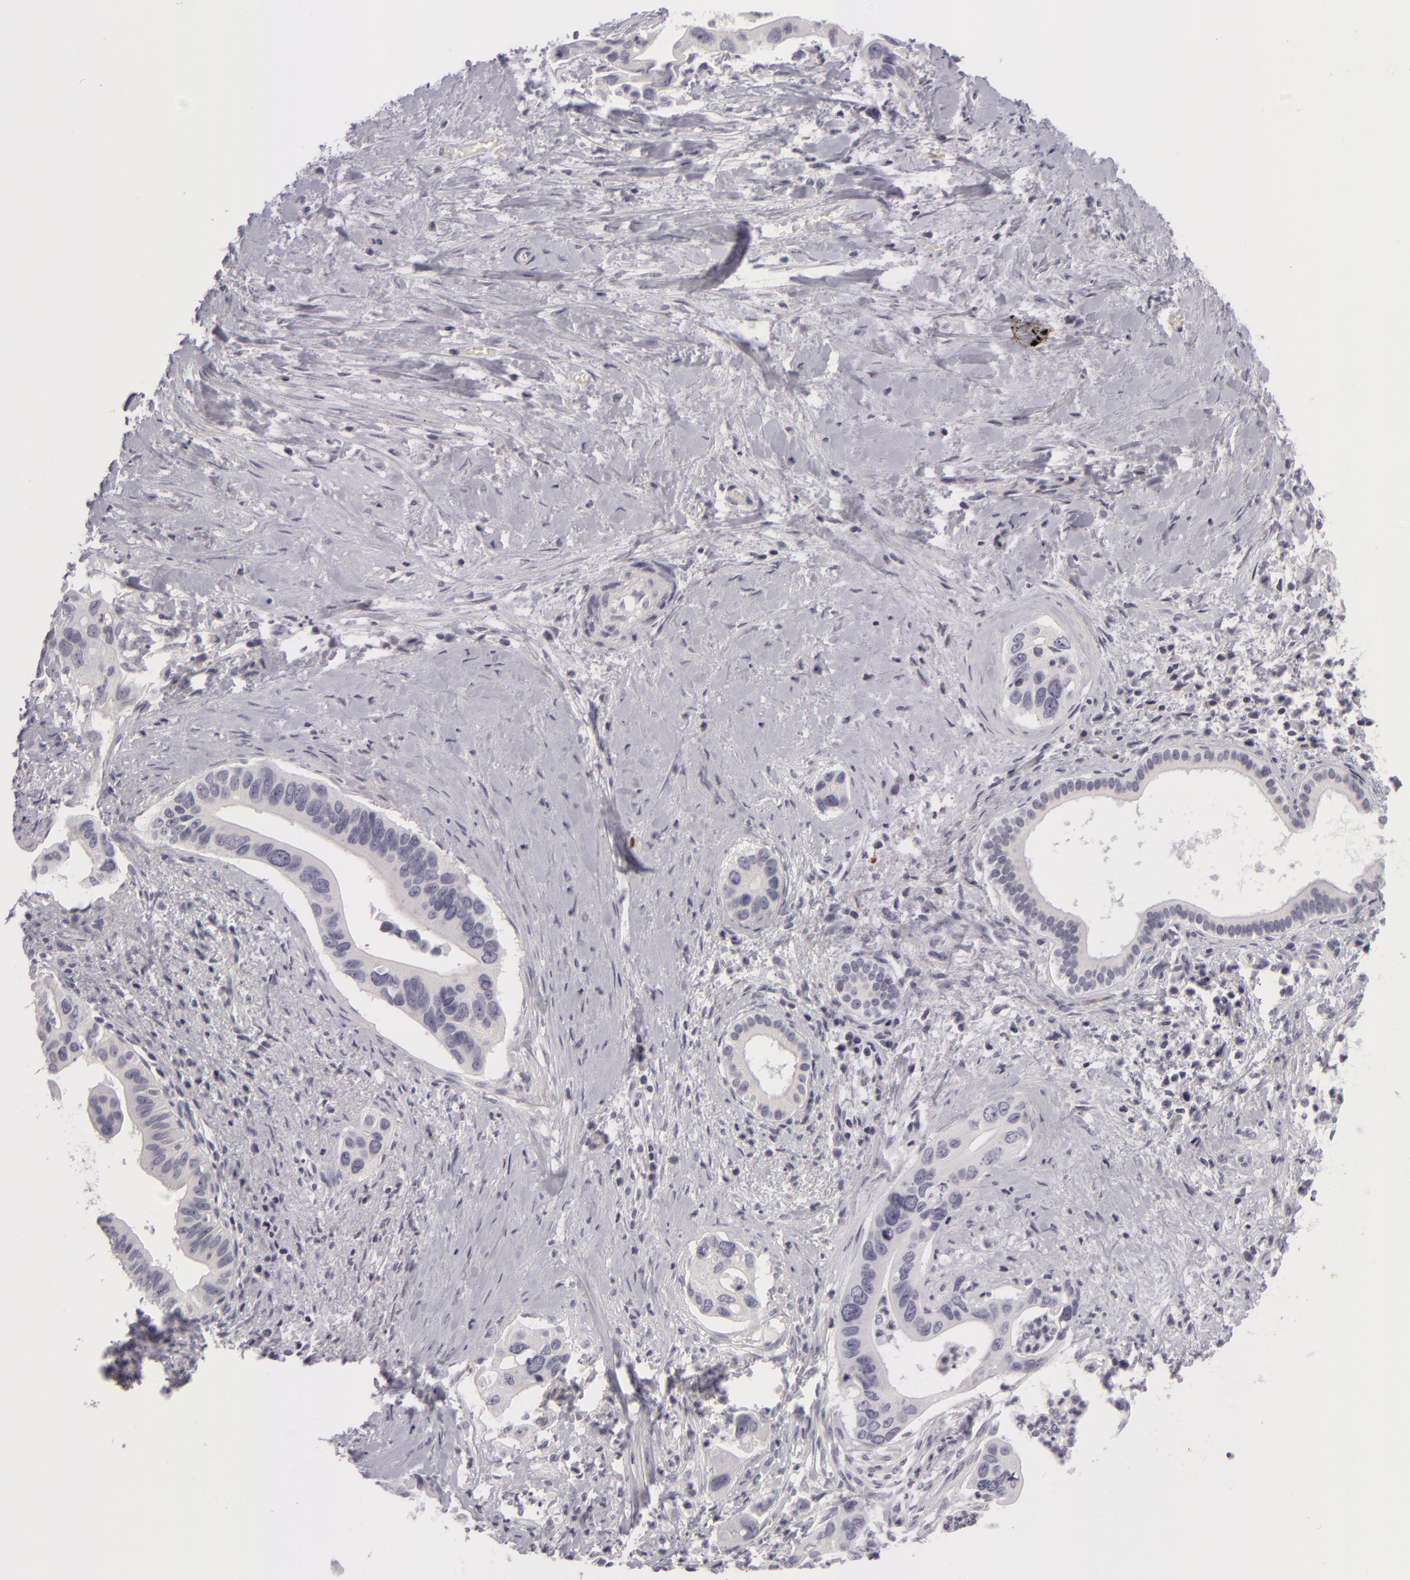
{"staining": {"intensity": "negative", "quantity": "none", "location": "none"}, "tissue": "liver cancer", "cell_type": "Tumor cells", "image_type": "cancer", "snomed": [{"axis": "morphology", "description": "Cholangiocarcinoma"}, {"axis": "topography", "description": "Liver"}], "caption": "Immunohistochemistry (IHC) photomicrograph of human cholangiocarcinoma (liver) stained for a protein (brown), which demonstrates no staining in tumor cells.", "gene": "NLGN4X", "patient": {"sex": "female", "age": 65}}